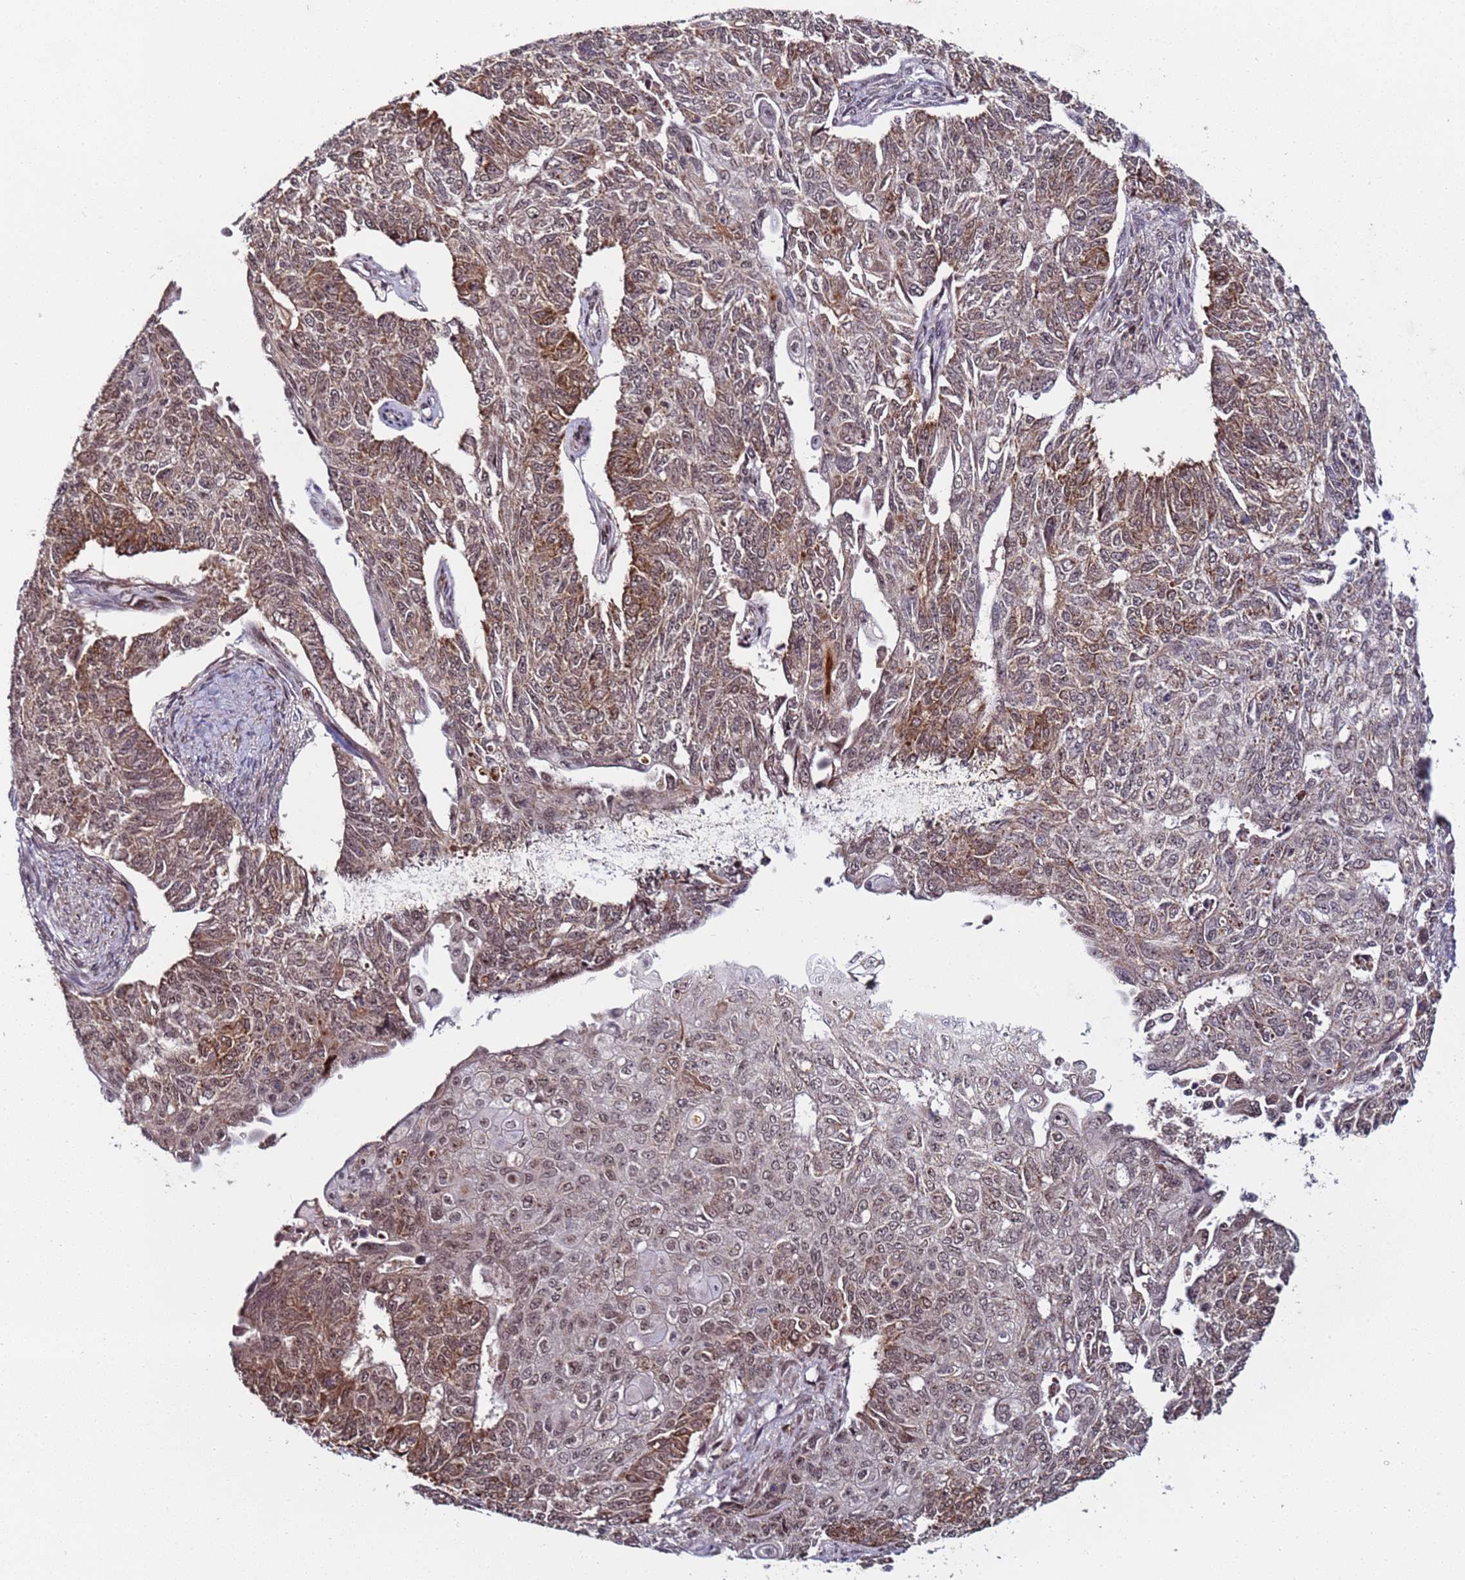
{"staining": {"intensity": "moderate", "quantity": "25%-75%", "location": "cytoplasmic/membranous,nuclear"}, "tissue": "endometrial cancer", "cell_type": "Tumor cells", "image_type": "cancer", "snomed": [{"axis": "morphology", "description": "Adenocarcinoma, NOS"}, {"axis": "topography", "description": "Endometrium"}], "caption": "Immunohistochemical staining of endometrial cancer displays moderate cytoplasmic/membranous and nuclear protein expression in about 25%-75% of tumor cells.", "gene": "PPM1H", "patient": {"sex": "female", "age": 32}}